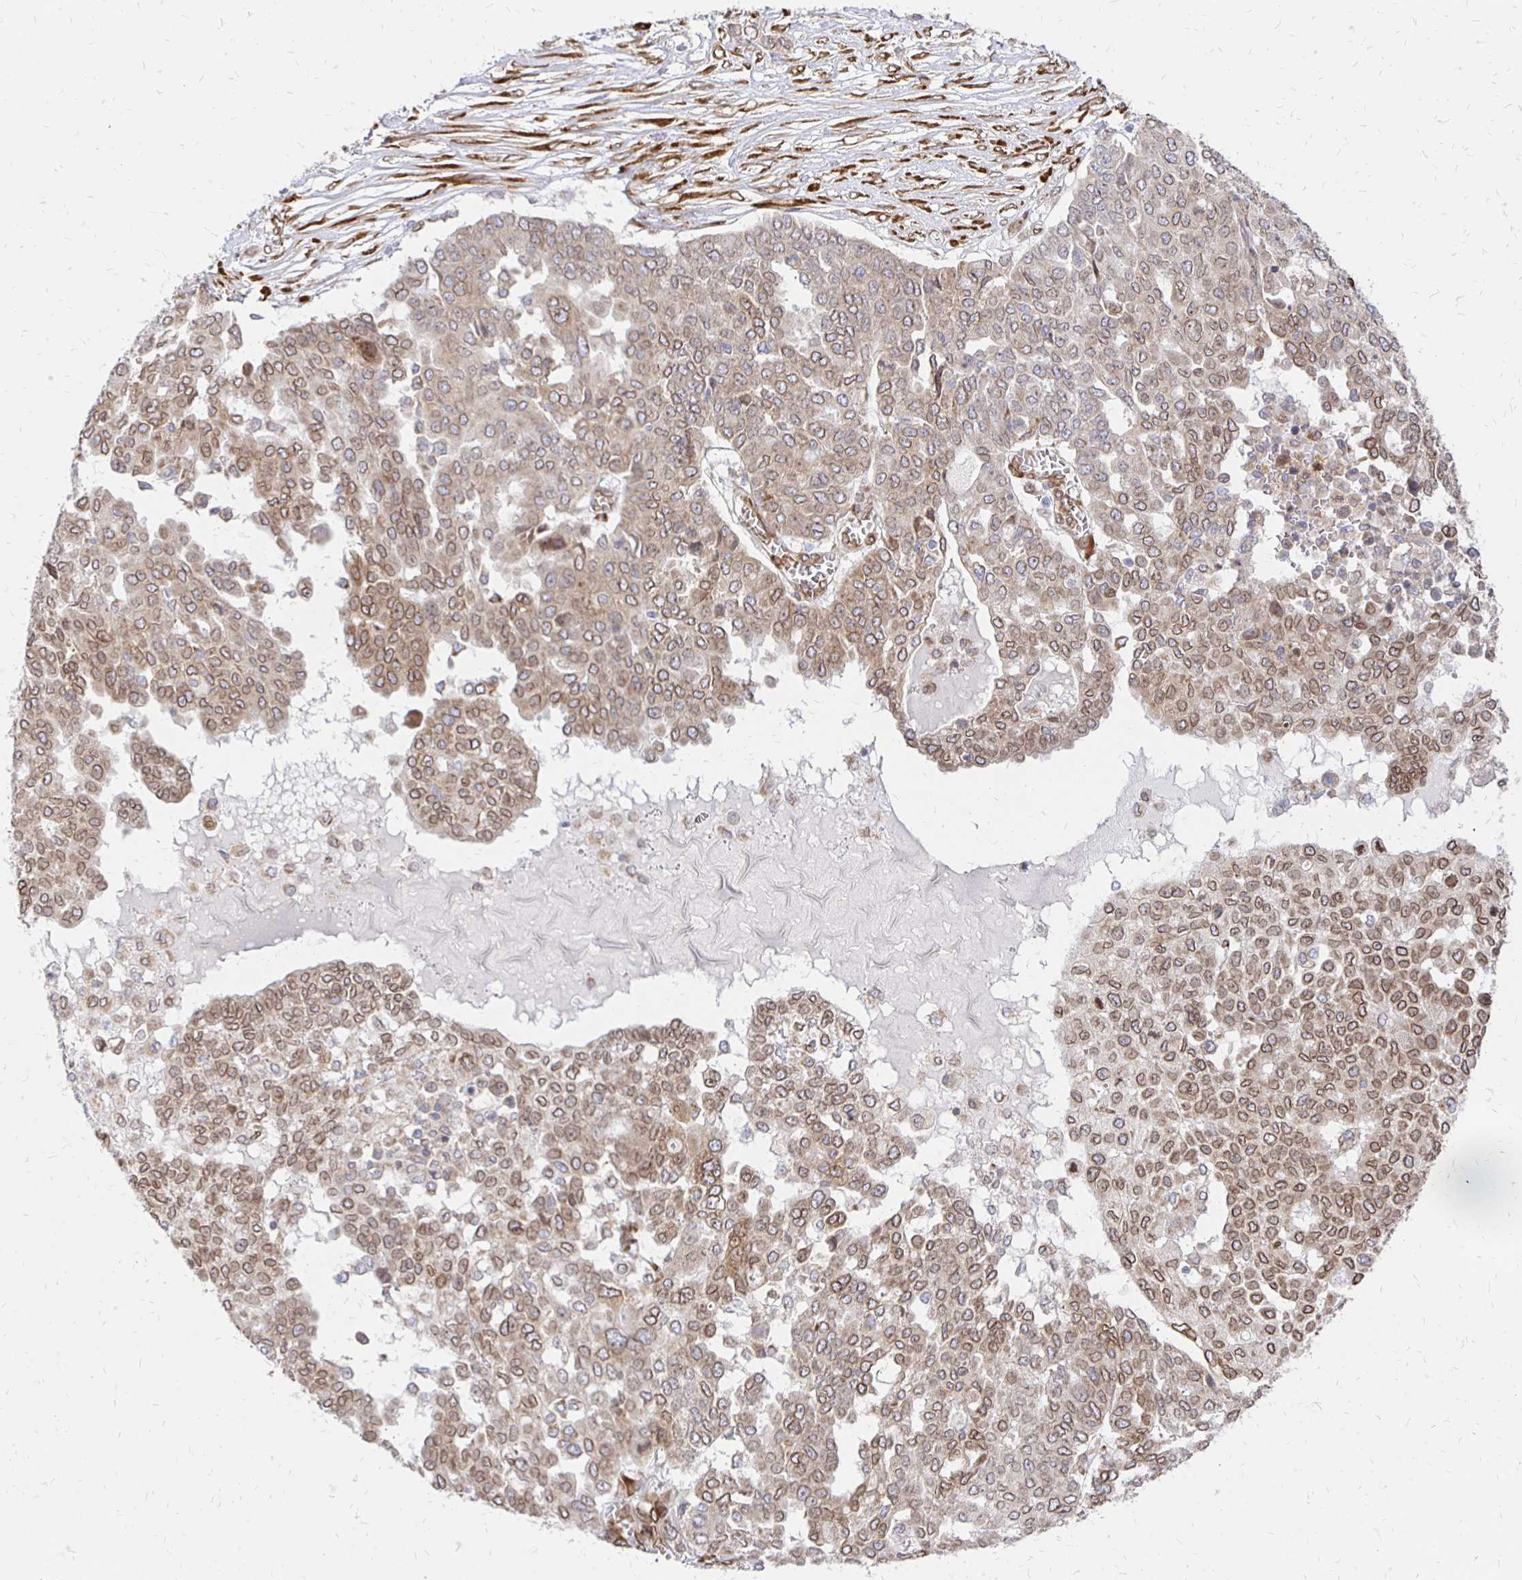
{"staining": {"intensity": "moderate", "quantity": ">75%", "location": "cytoplasmic/membranous,nuclear"}, "tissue": "ovarian cancer", "cell_type": "Tumor cells", "image_type": "cancer", "snomed": [{"axis": "morphology", "description": "Cystadenocarcinoma, serous, NOS"}, {"axis": "topography", "description": "Soft tissue"}, {"axis": "topography", "description": "Ovary"}], "caption": "Immunohistochemical staining of ovarian cancer (serous cystadenocarcinoma) demonstrates medium levels of moderate cytoplasmic/membranous and nuclear protein positivity in approximately >75% of tumor cells.", "gene": "PELI3", "patient": {"sex": "female", "age": 57}}